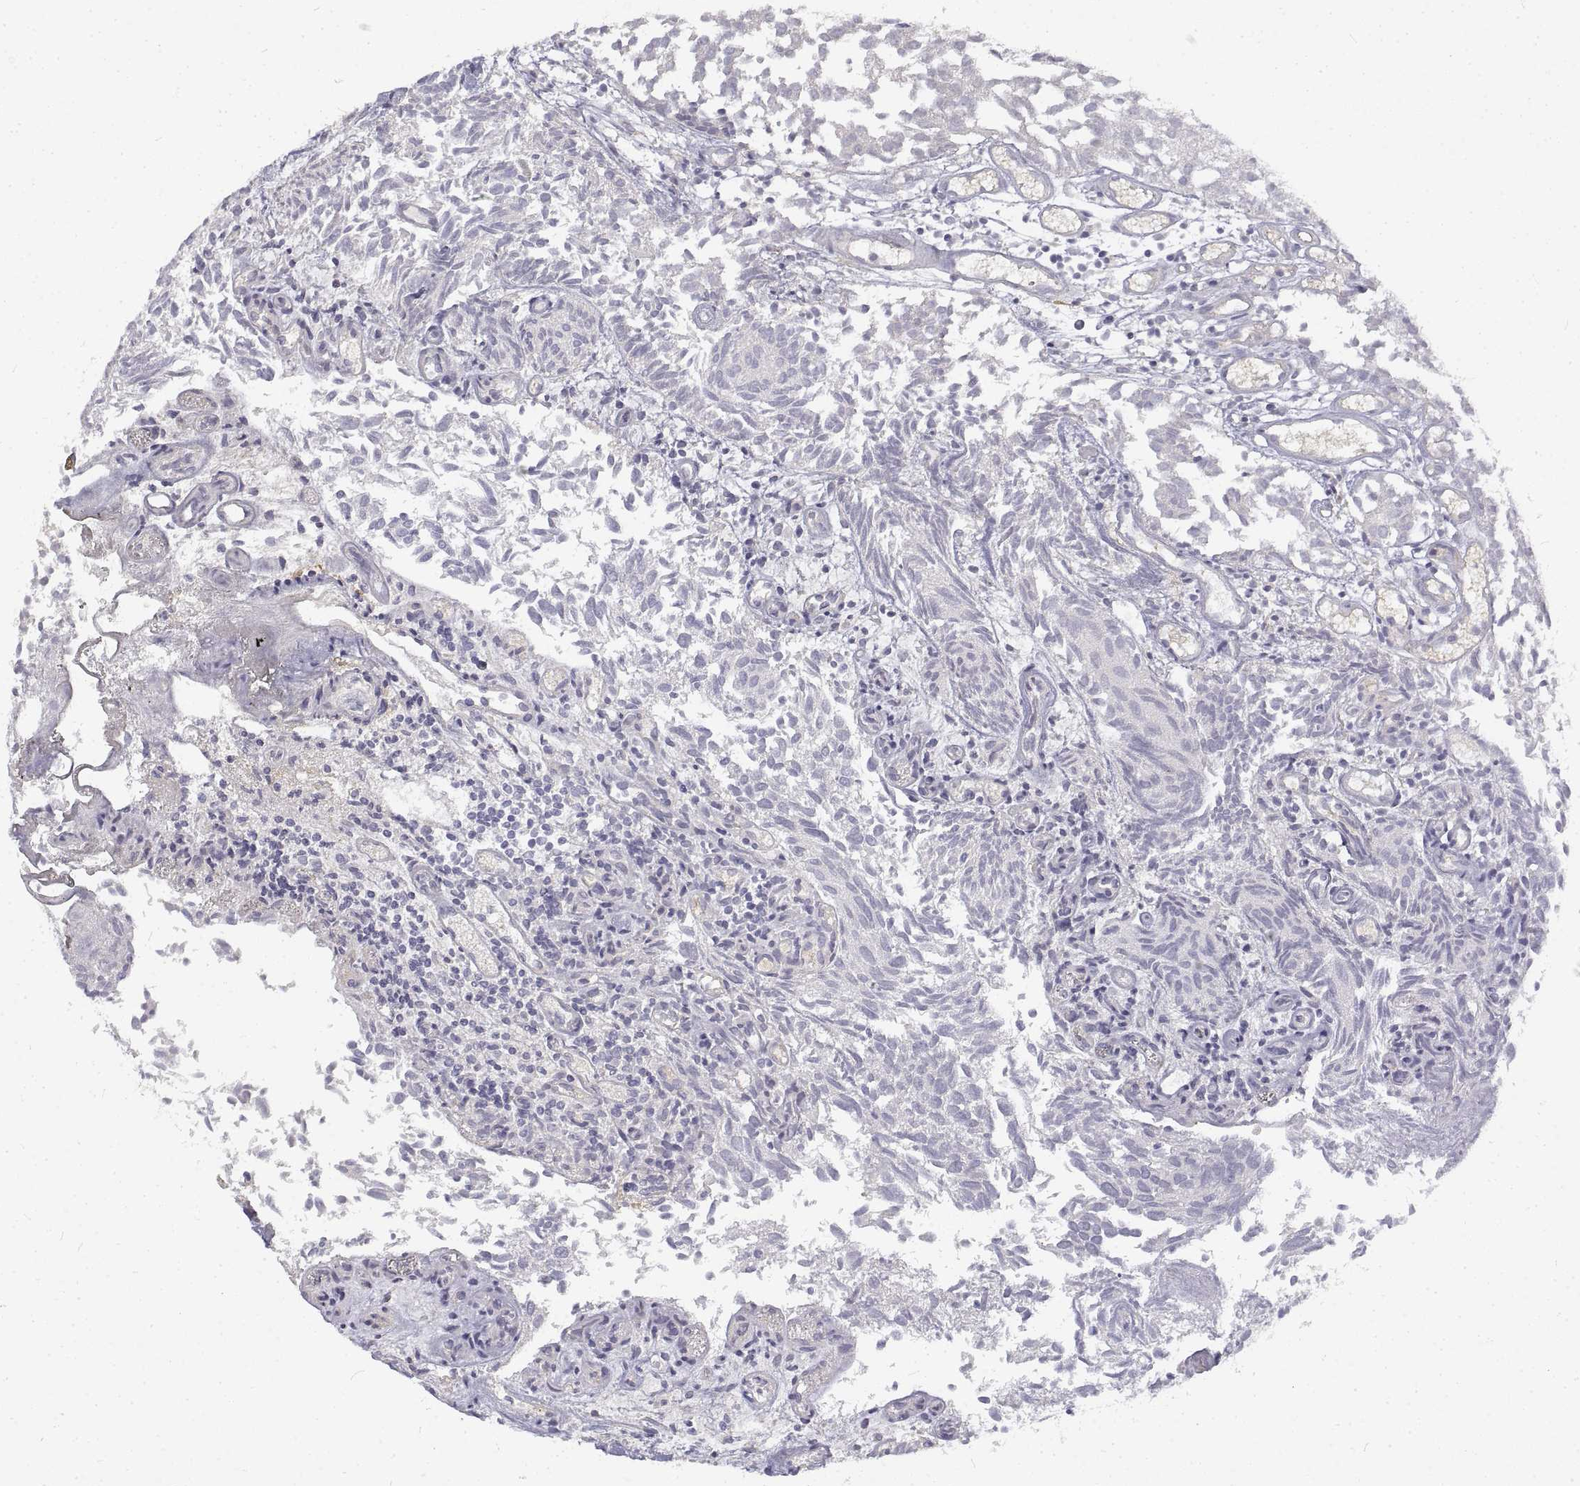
{"staining": {"intensity": "negative", "quantity": "none", "location": "none"}, "tissue": "urothelial cancer", "cell_type": "Tumor cells", "image_type": "cancer", "snomed": [{"axis": "morphology", "description": "Urothelial carcinoma, Low grade"}, {"axis": "topography", "description": "Urinary bladder"}], "caption": "Urothelial cancer stained for a protein using IHC shows no staining tumor cells.", "gene": "ANO2", "patient": {"sex": "male", "age": 70}}